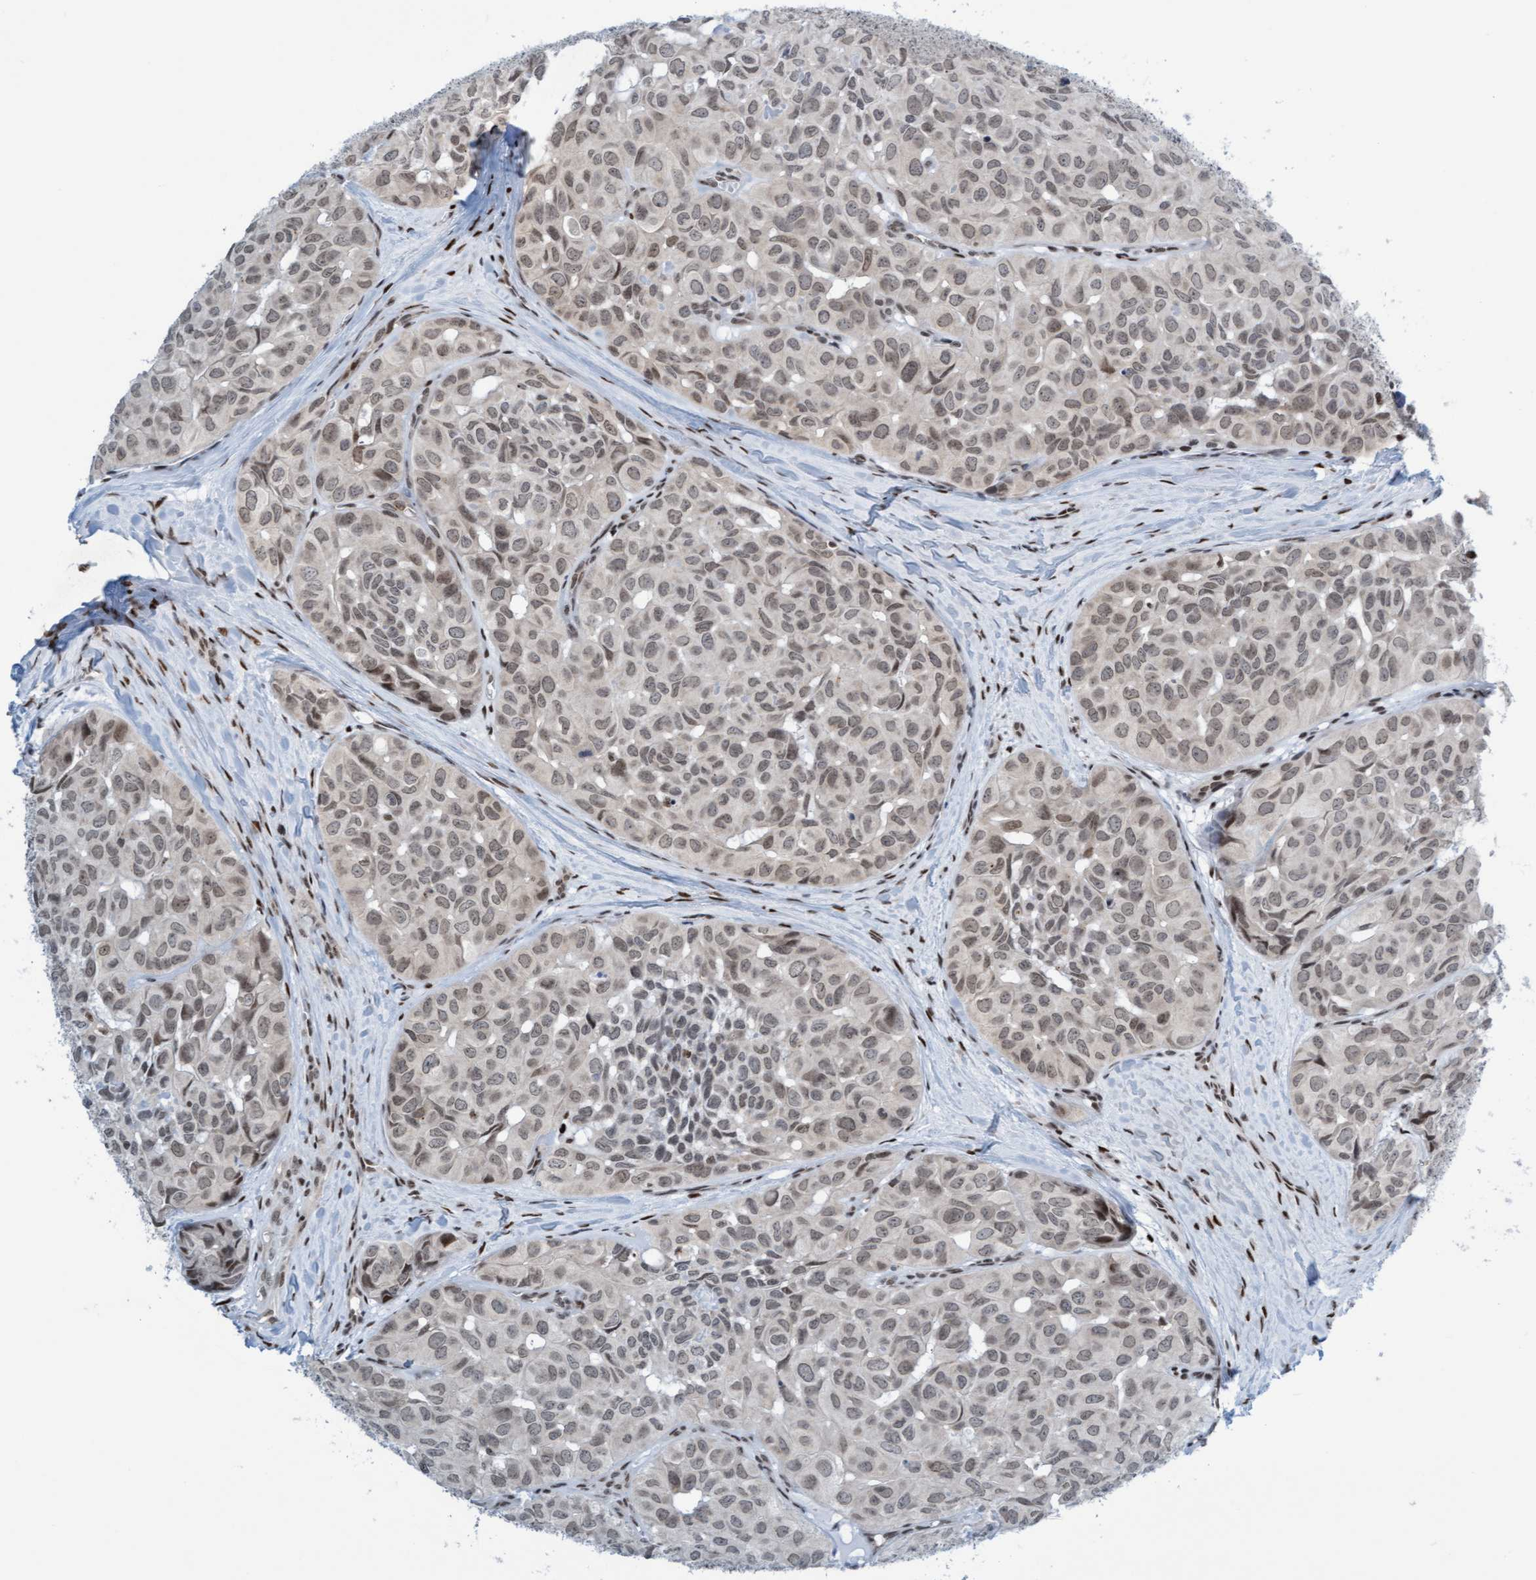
{"staining": {"intensity": "moderate", "quantity": ">75%", "location": "nuclear"}, "tissue": "head and neck cancer", "cell_type": "Tumor cells", "image_type": "cancer", "snomed": [{"axis": "morphology", "description": "Adenocarcinoma, NOS"}, {"axis": "topography", "description": "Salivary gland, NOS"}, {"axis": "topography", "description": "Head-Neck"}], "caption": "This is a histology image of immunohistochemistry (IHC) staining of head and neck cancer (adenocarcinoma), which shows moderate expression in the nuclear of tumor cells.", "gene": "GLRX2", "patient": {"sex": "female", "age": 76}}